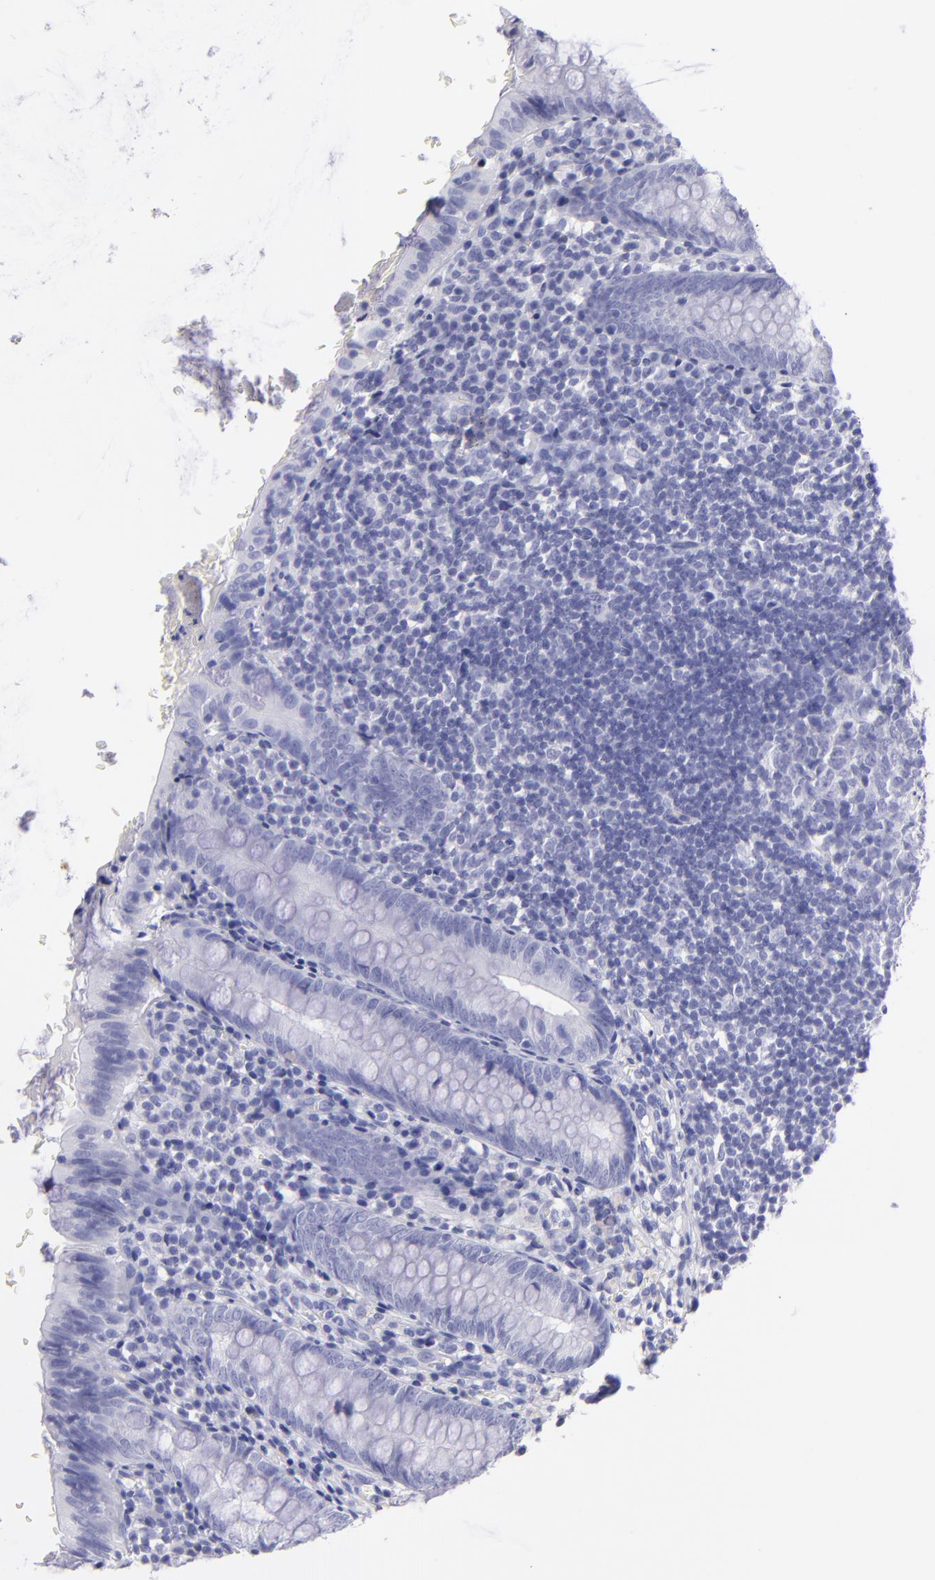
{"staining": {"intensity": "negative", "quantity": "none", "location": "none"}, "tissue": "appendix", "cell_type": "Glandular cells", "image_type": "normal", "snomed": [{"axis": "morphology", "description": "Normal tissue, NOS"}, {"axis": "topography", "description": "Appendix"}], "caption": "This is an immunohistochemistry (IHC) micrograph of unremarkable appendix. There is no positivity in glandular cells.", "gene": "CNP", "patient": {"sex": "female", "age": 10}}